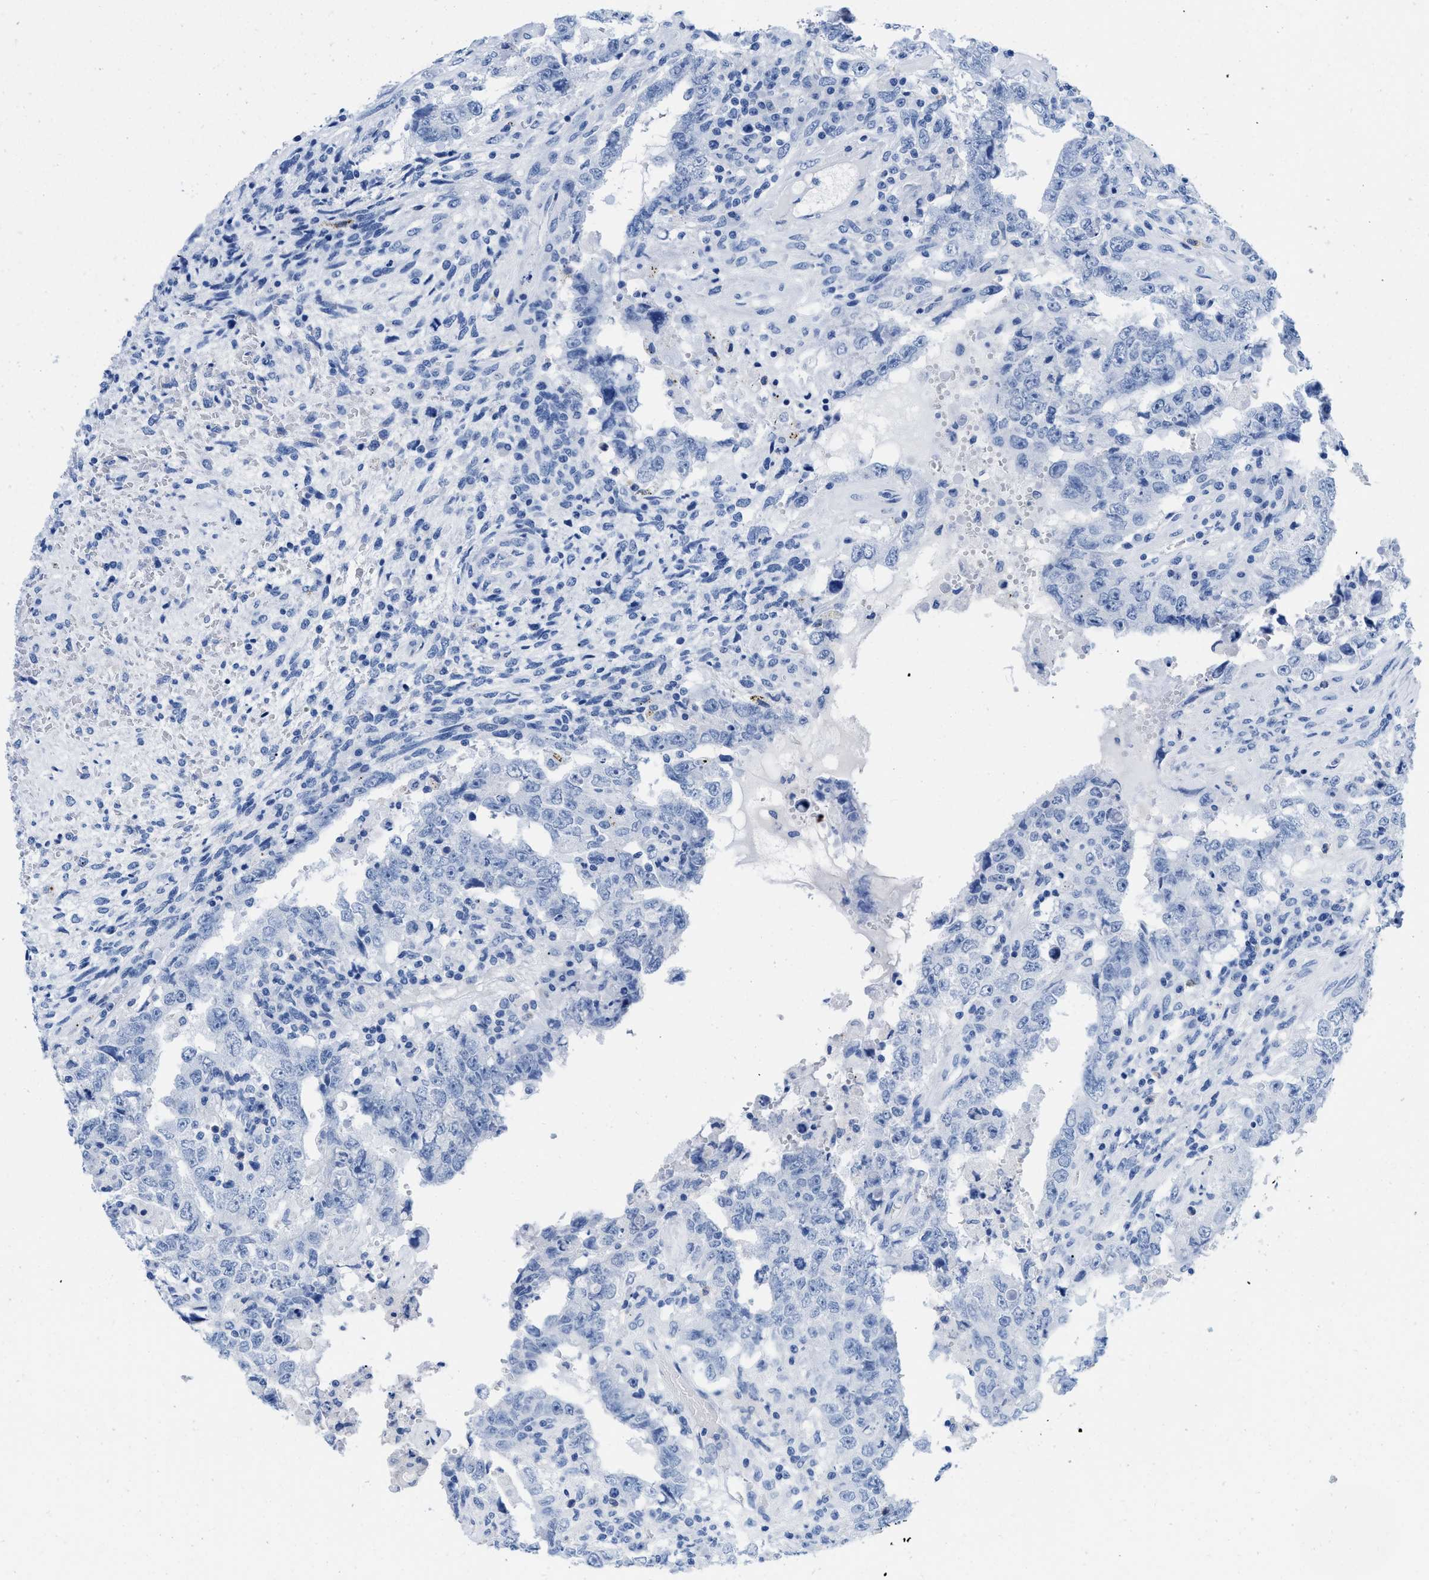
{"staining": {"intensity": "negative", "quantity": "none", "location": "none"}, "tissue": "testis cancer", "cell_type": "Tumor cells", "image_type": "cancer", "snomed": [{"axis": "morphology", "description": "Carcinoma, Embryonal, NOS"}, {"axis": "topography", "description": "Testis"}], "caption": "Tumor cells show no significant protein expression in testis cancer. (DAB IHC, high magnification).", "gene": "CR1", "patient": {"sex": "male", "age": 26}}